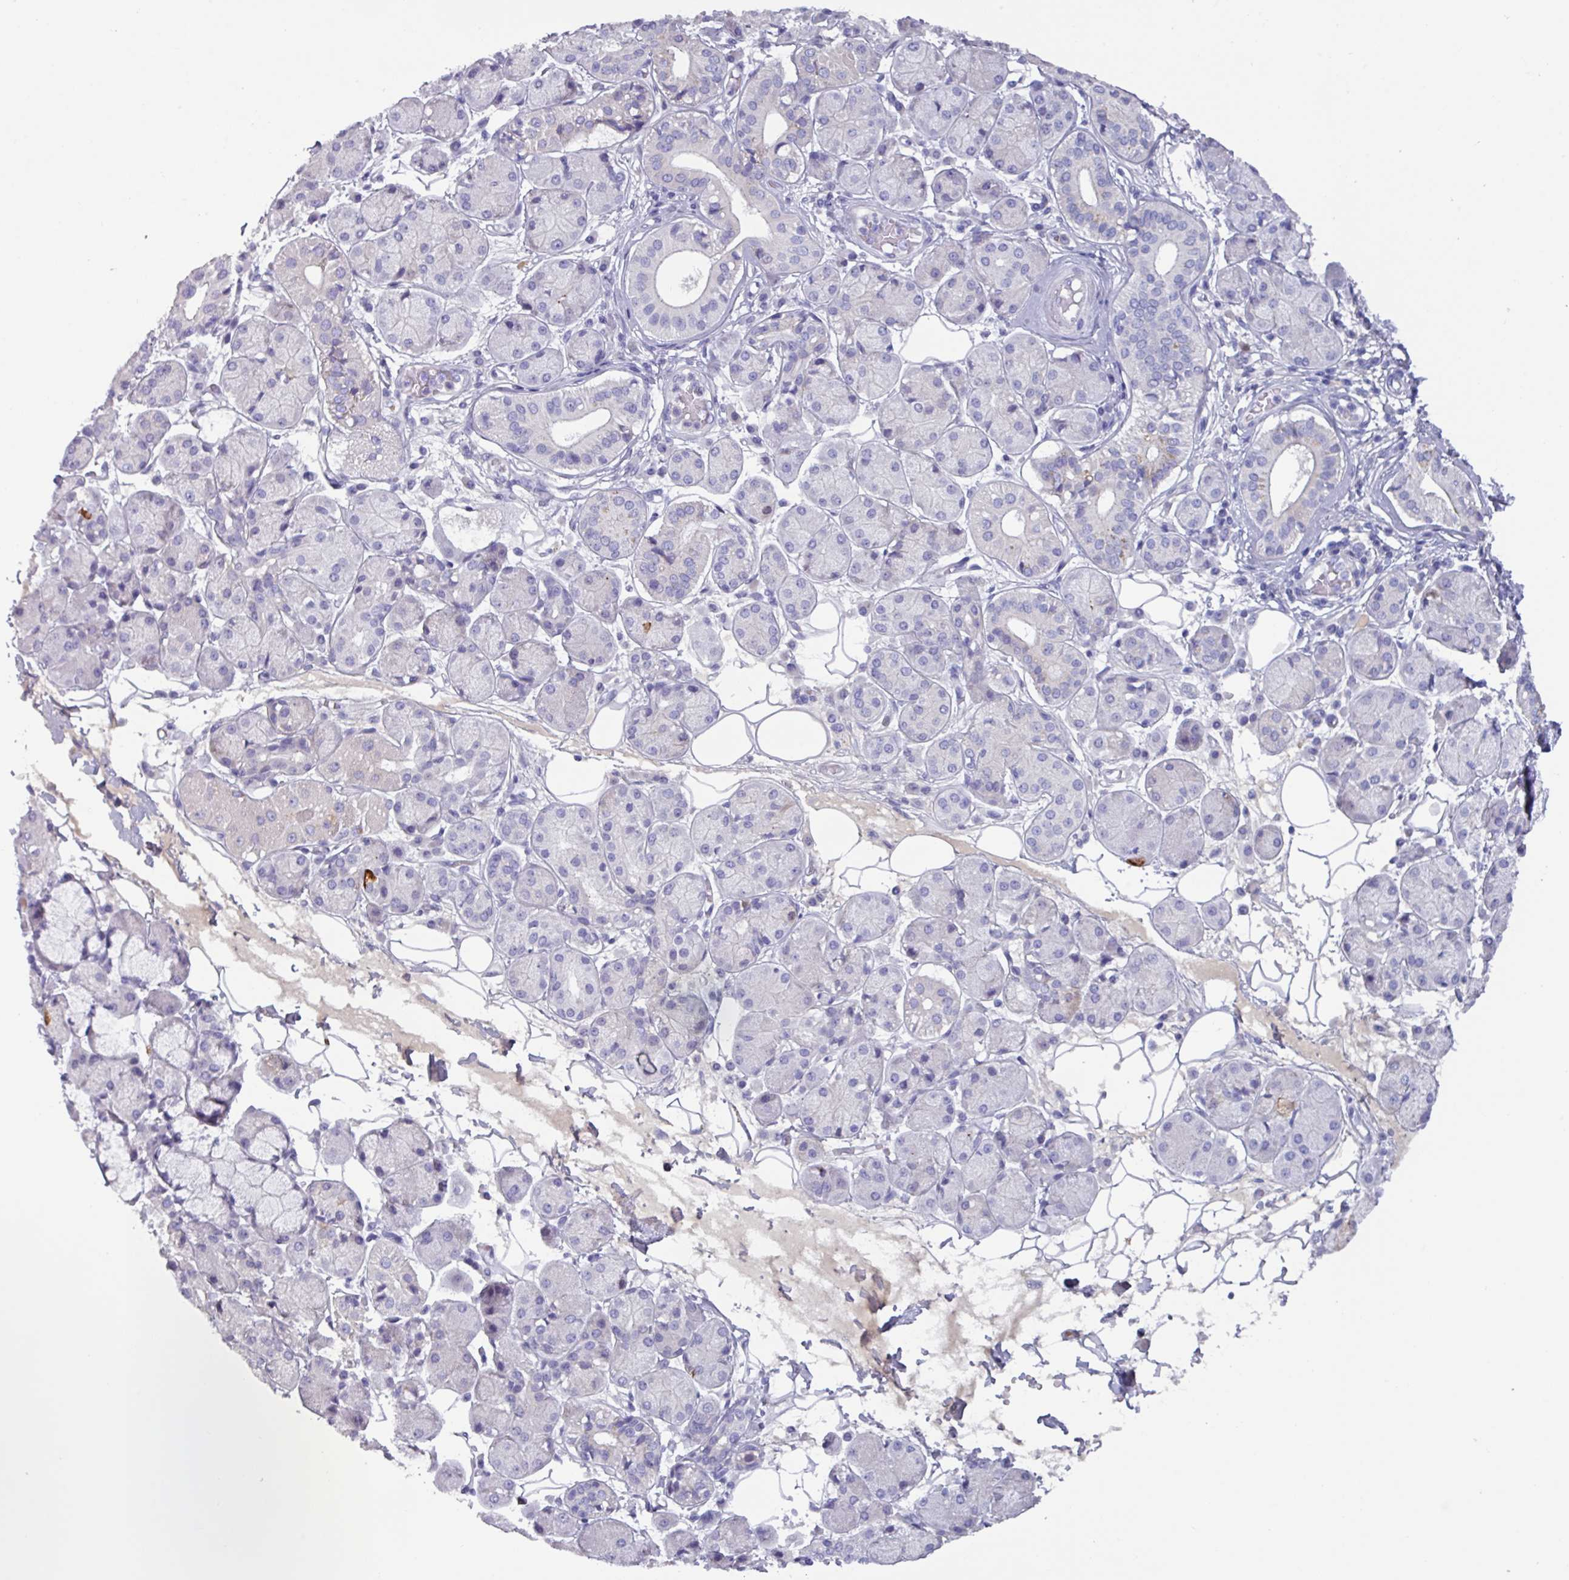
{"staining": {"intensity": "negative", "quantity": "none", "location": "none"}, "tissue": "salivary gland", "cell_type": "Glandular cells", "image_type": "normal", "snomed": [{"axis": "morphology", "description": "Squamous cell carcinoma, NOS"}, {"axis": "topography", "description": "Skin"}, {"axis": "topography", "description": "Head-Neck"}], "caption": "Immunohistochemistry (IHC) micrograph of unremarkable human salivary gland stained for a protein (brown), which shows no expression in glandular cells.", "gene": "OR2T10", "patient": {"sex": "male", "age": 80}}